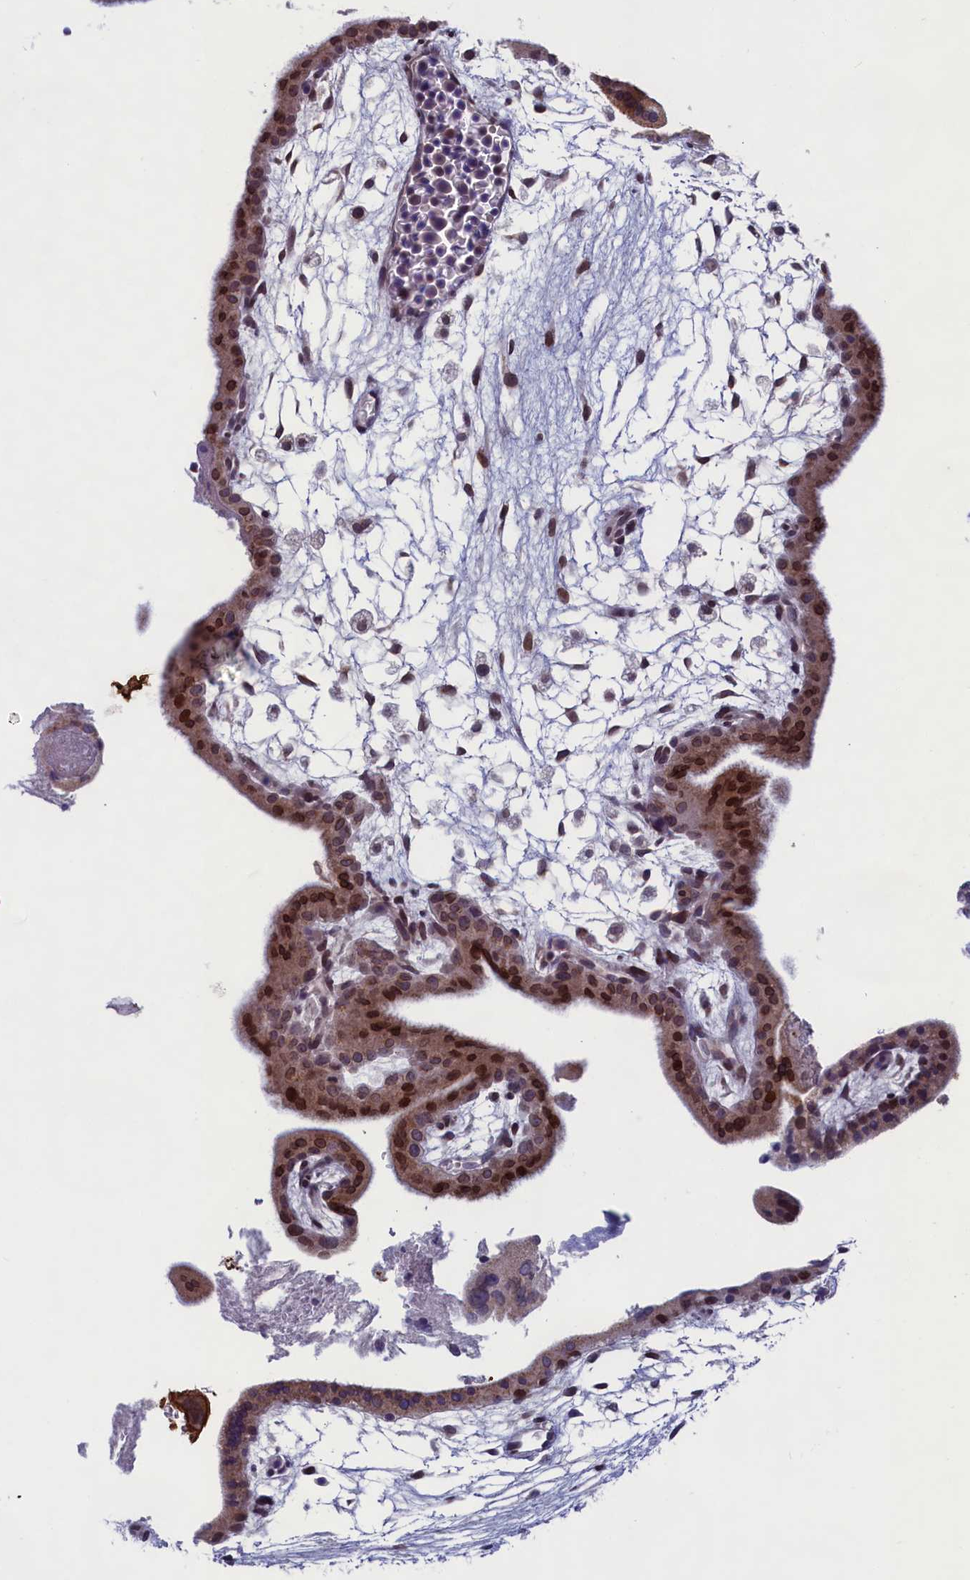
{"staining": {"intensity": "strong", "quantity": ">75%", "location": "nuclear"}, "tissue": "placenta", "cell_type": "Trophoblastic cells", "image_type": "normal", "snomed": [{"axis": "morphology", "description": "Normal tissue, NOS"}, {"axis": "topography", "description": "Placenta"}], "caption": "Brown immunohistochemical staining in normal placenta displays strong nuclear positivity in approximately >75% of trophoblastic cells. Nuclei are stained in blue.", "gene": "GPSM1", "patient": {"sex": "female", "age": 35}}